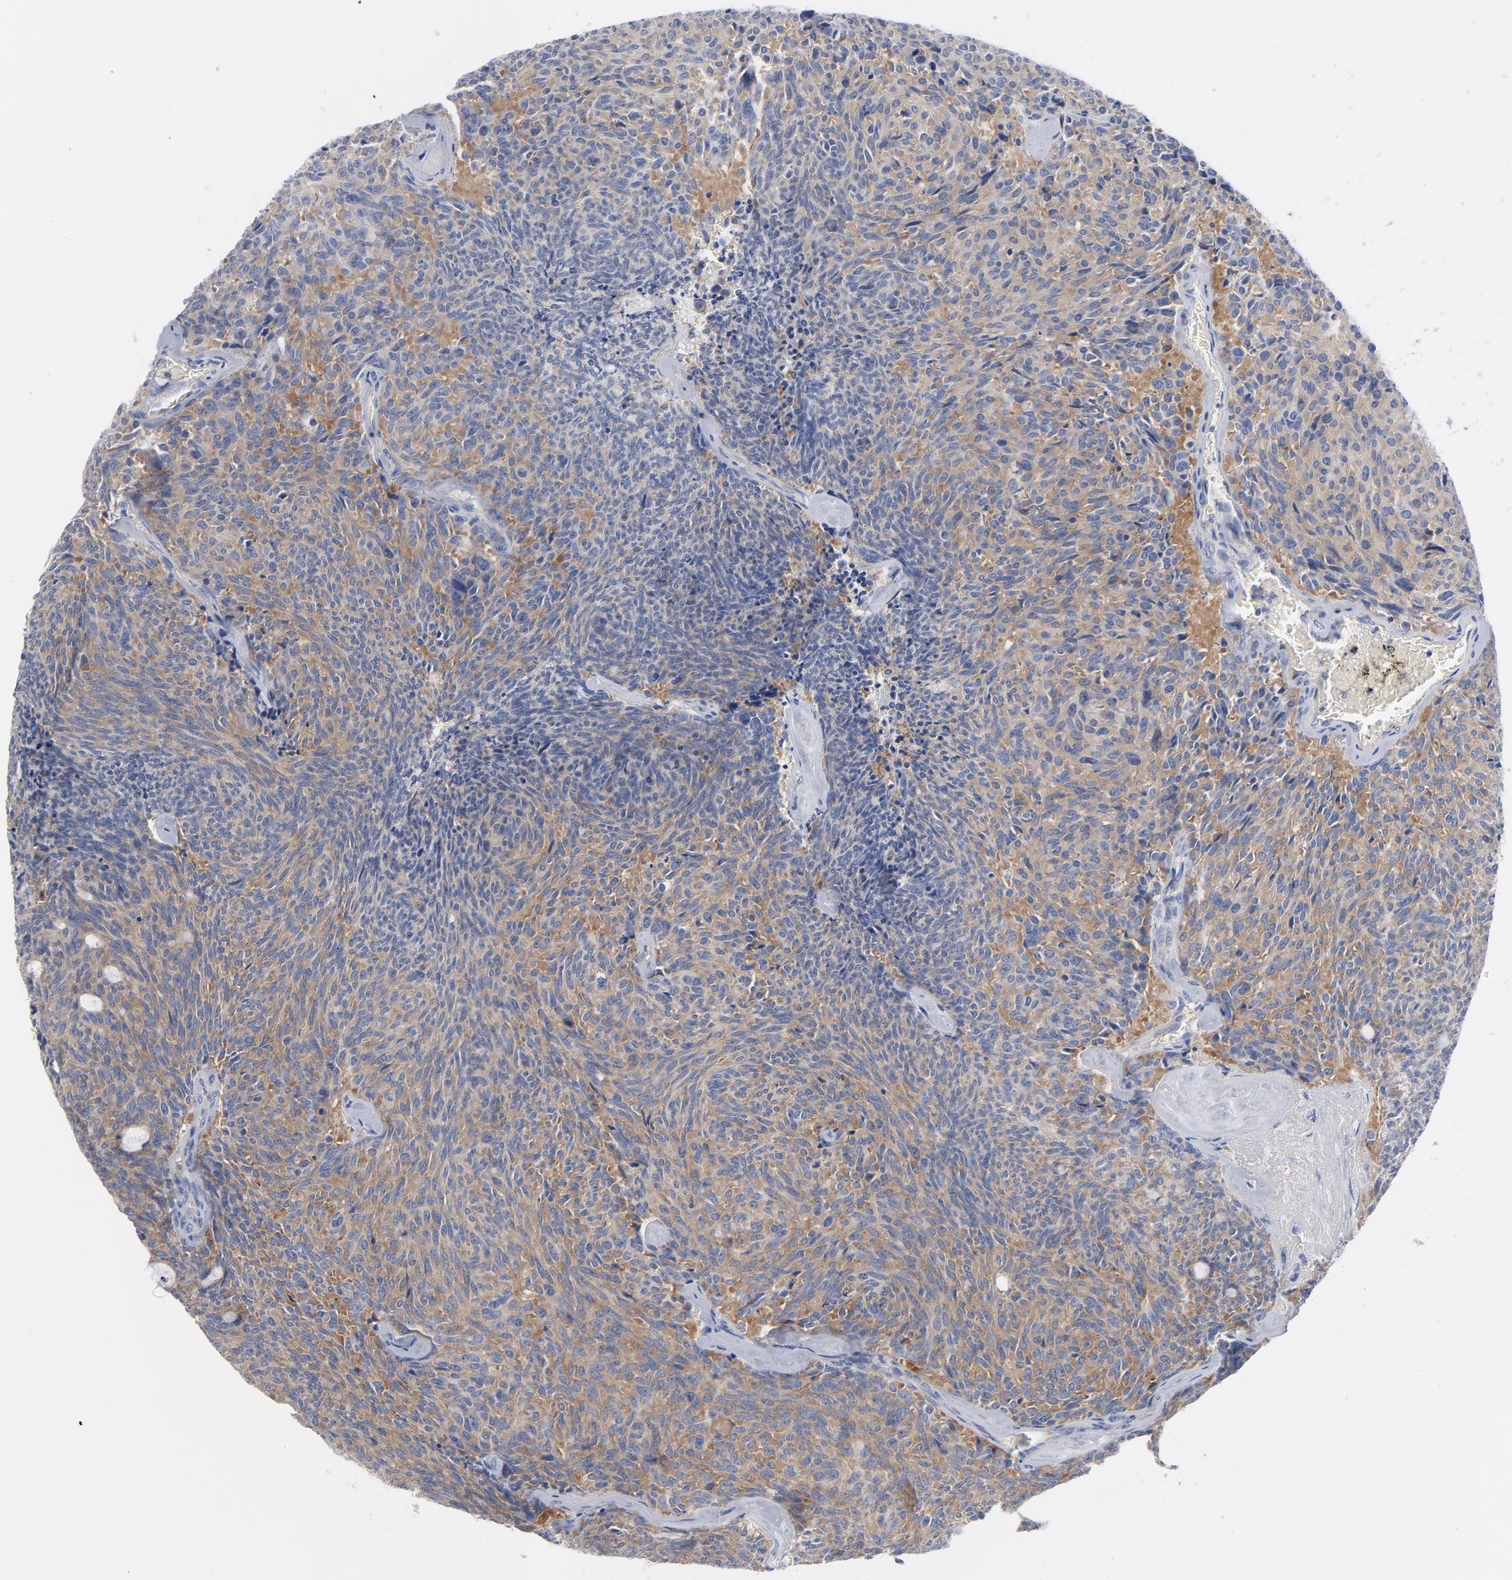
{"staining": {"intensity": "moderate", "quantity": "25%-75%", "location": "cytoplasmic/membranous"}, "tissue": "carcinoid", "cell_type": "Tumor cells", "image_type": "cancer", "snomed": [{"axis": "morphology", "description": "Carcinoid, malignant, NOS"}, {"axis": "topography", "description": "Pancreas"}], "caption": "Immunohistochemistry photomicrograph of neoplastic tissue: human carcinoid stained using immunohistochemistry demonstrates medium levels of moderate protein expression localized specifically in the cytoplasmic/membranous of tumor cells, appearing as a cytoplasmic/membranous brown color.", "gene": "CD86", "patient": {"sex": "female", "age": 54}}